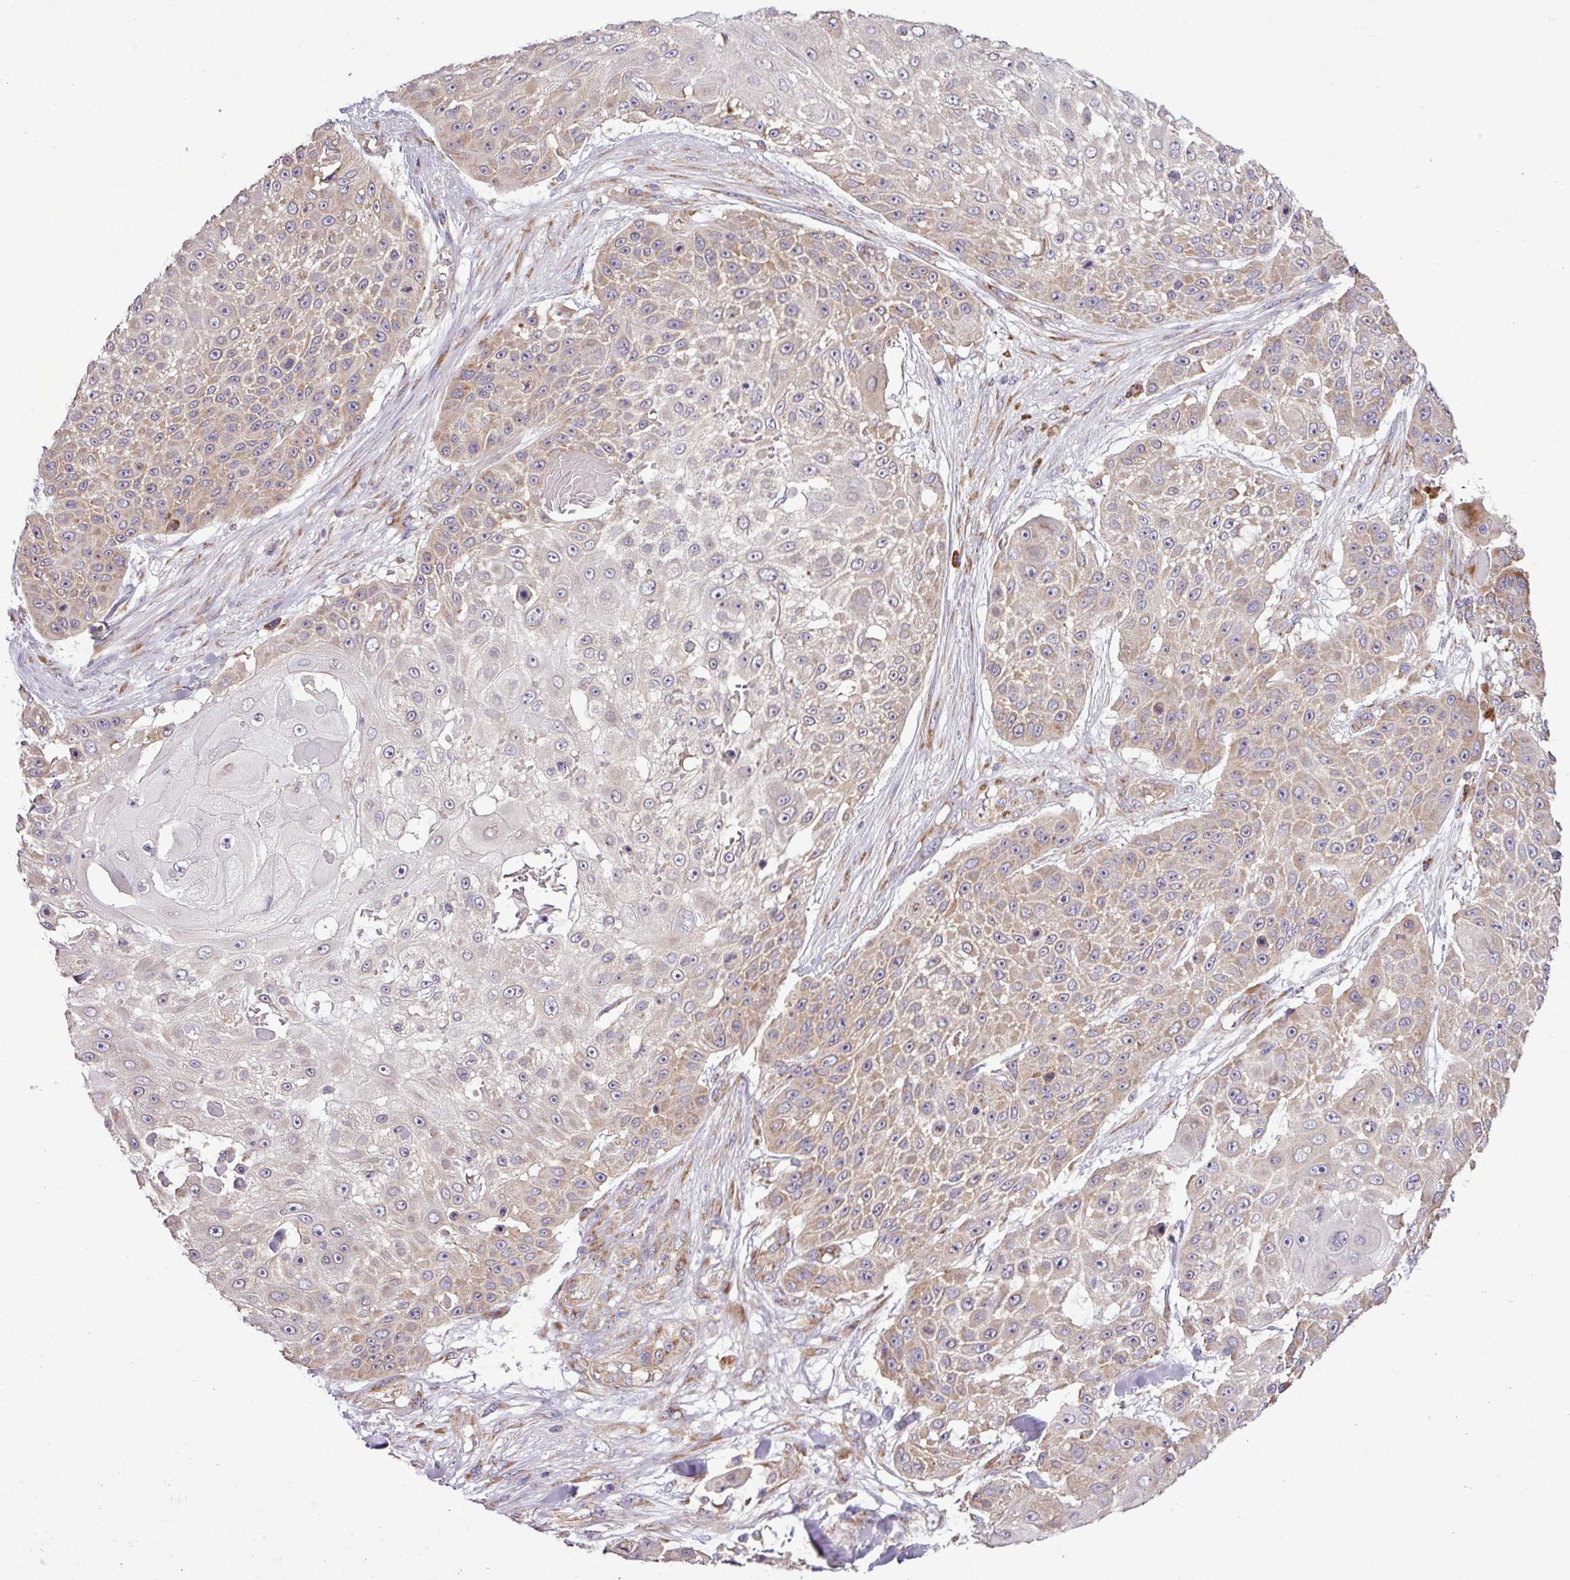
{"staining": {"intensity": "weak", "quantity": "25%-75%", "location": "cytoplasmic/membranous"}, "tissue": "skin cancer", "cell_type": "Tumor cells", "image_type": "cancer", "snomed": [{"axis": "morphology", "description": "Squamous cell carcinoma, NOS"}, {"axis": "topography", "description": "Skin"}], "caption": "A brown stain highlights weak cytoplasmic/membranous expression of a protein in skin cancer (squamous cell carcinoma) tumor cells.", "gene": "RPL13", "patient": {"sex": "female", "age": 86}}